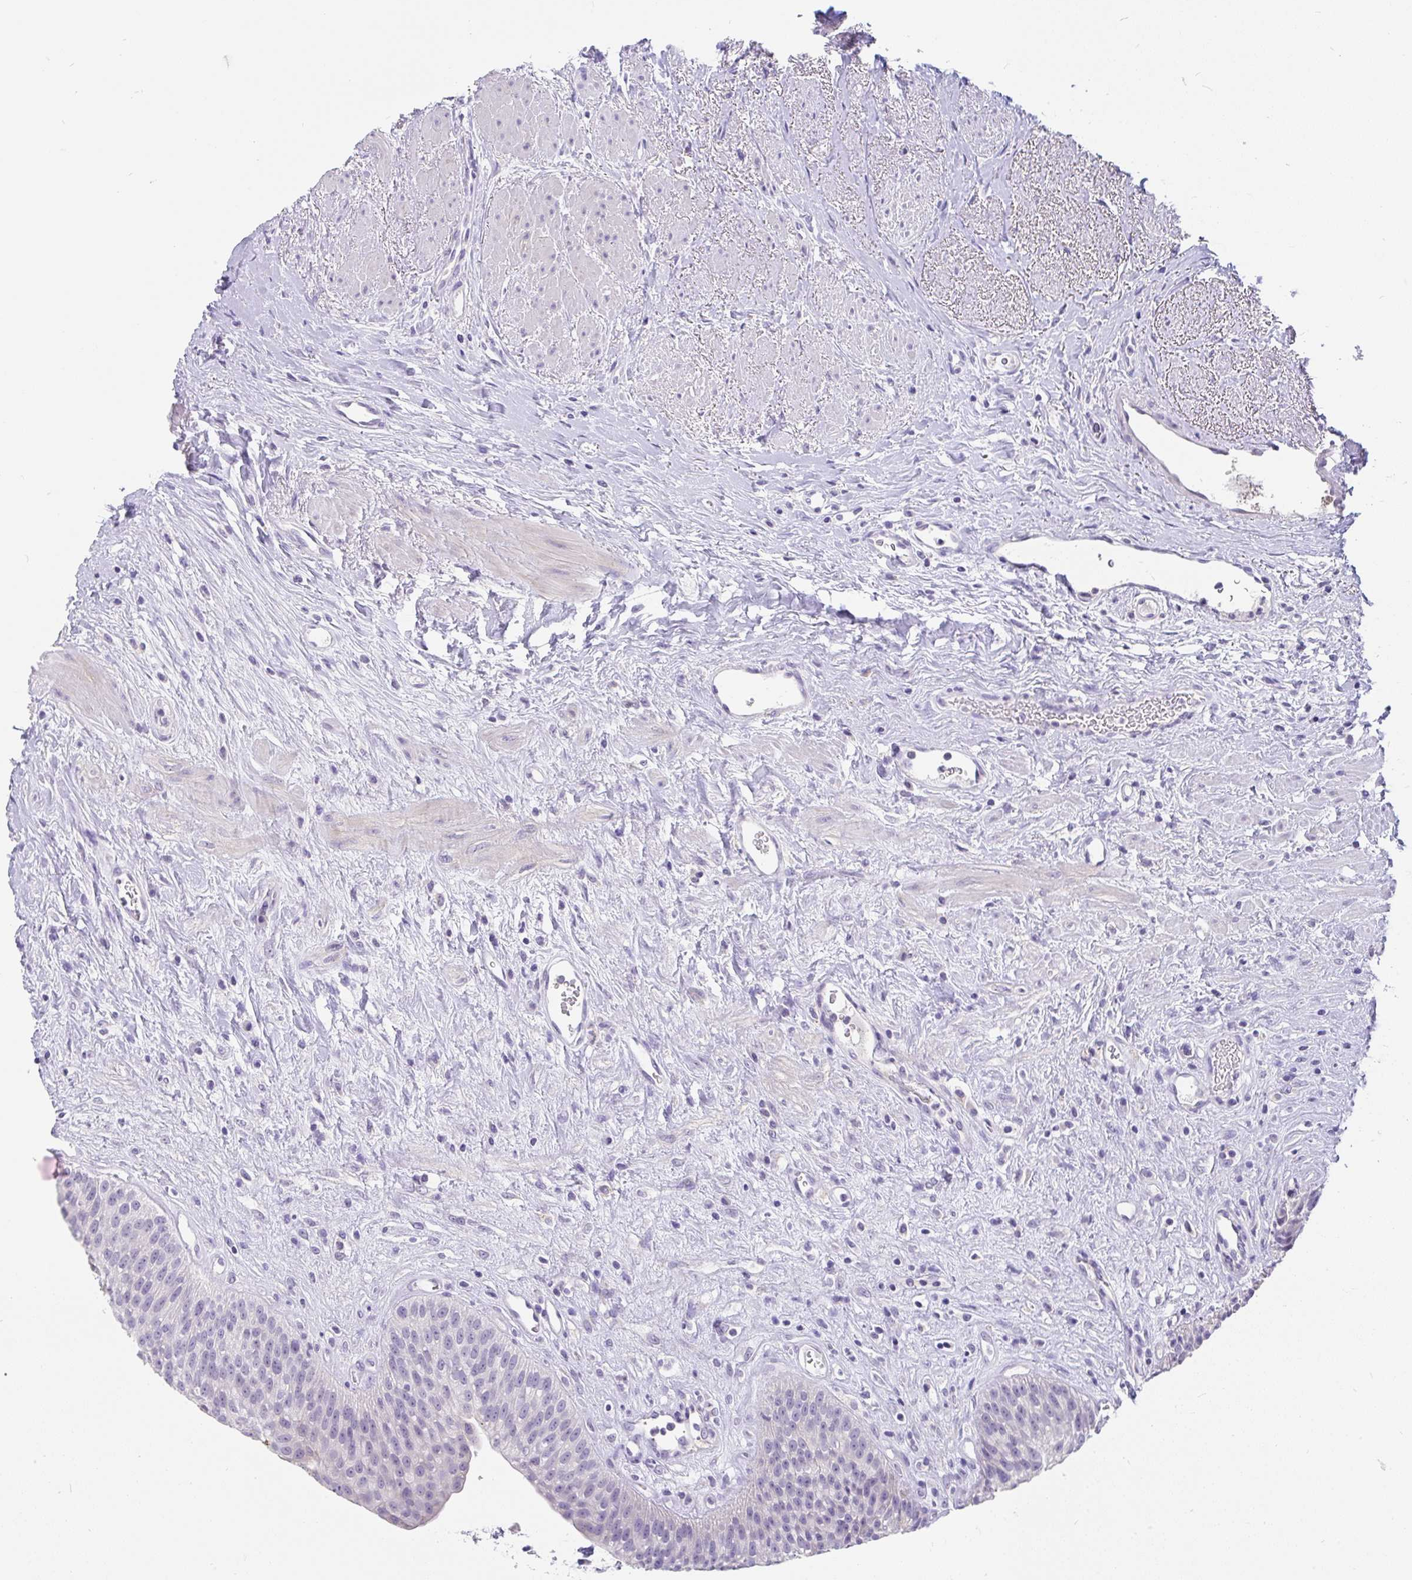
{"staining": {"intensity": "moderate", "quantity": "<25%", "location": "cytoplasmic/membranous"}, "tissue": "urinary bladder", "cell_type": "Urothelial cells", "image_type": "normal", "snomed": [{"axis": "morphology", "description": "Normal tissue, NOS"}, {"axis": "topography", "description": "Urinary bladder"}], "caption": "IHC photomicrograph of unremarkable urinary bladder stained for a protein (brown), which exhibits low levels of moderate cytoplasmic/membranous staining in about <25% of urothelial cells.", "gene": "INTS5", "patient": {"sex": "female", "age": 56}}